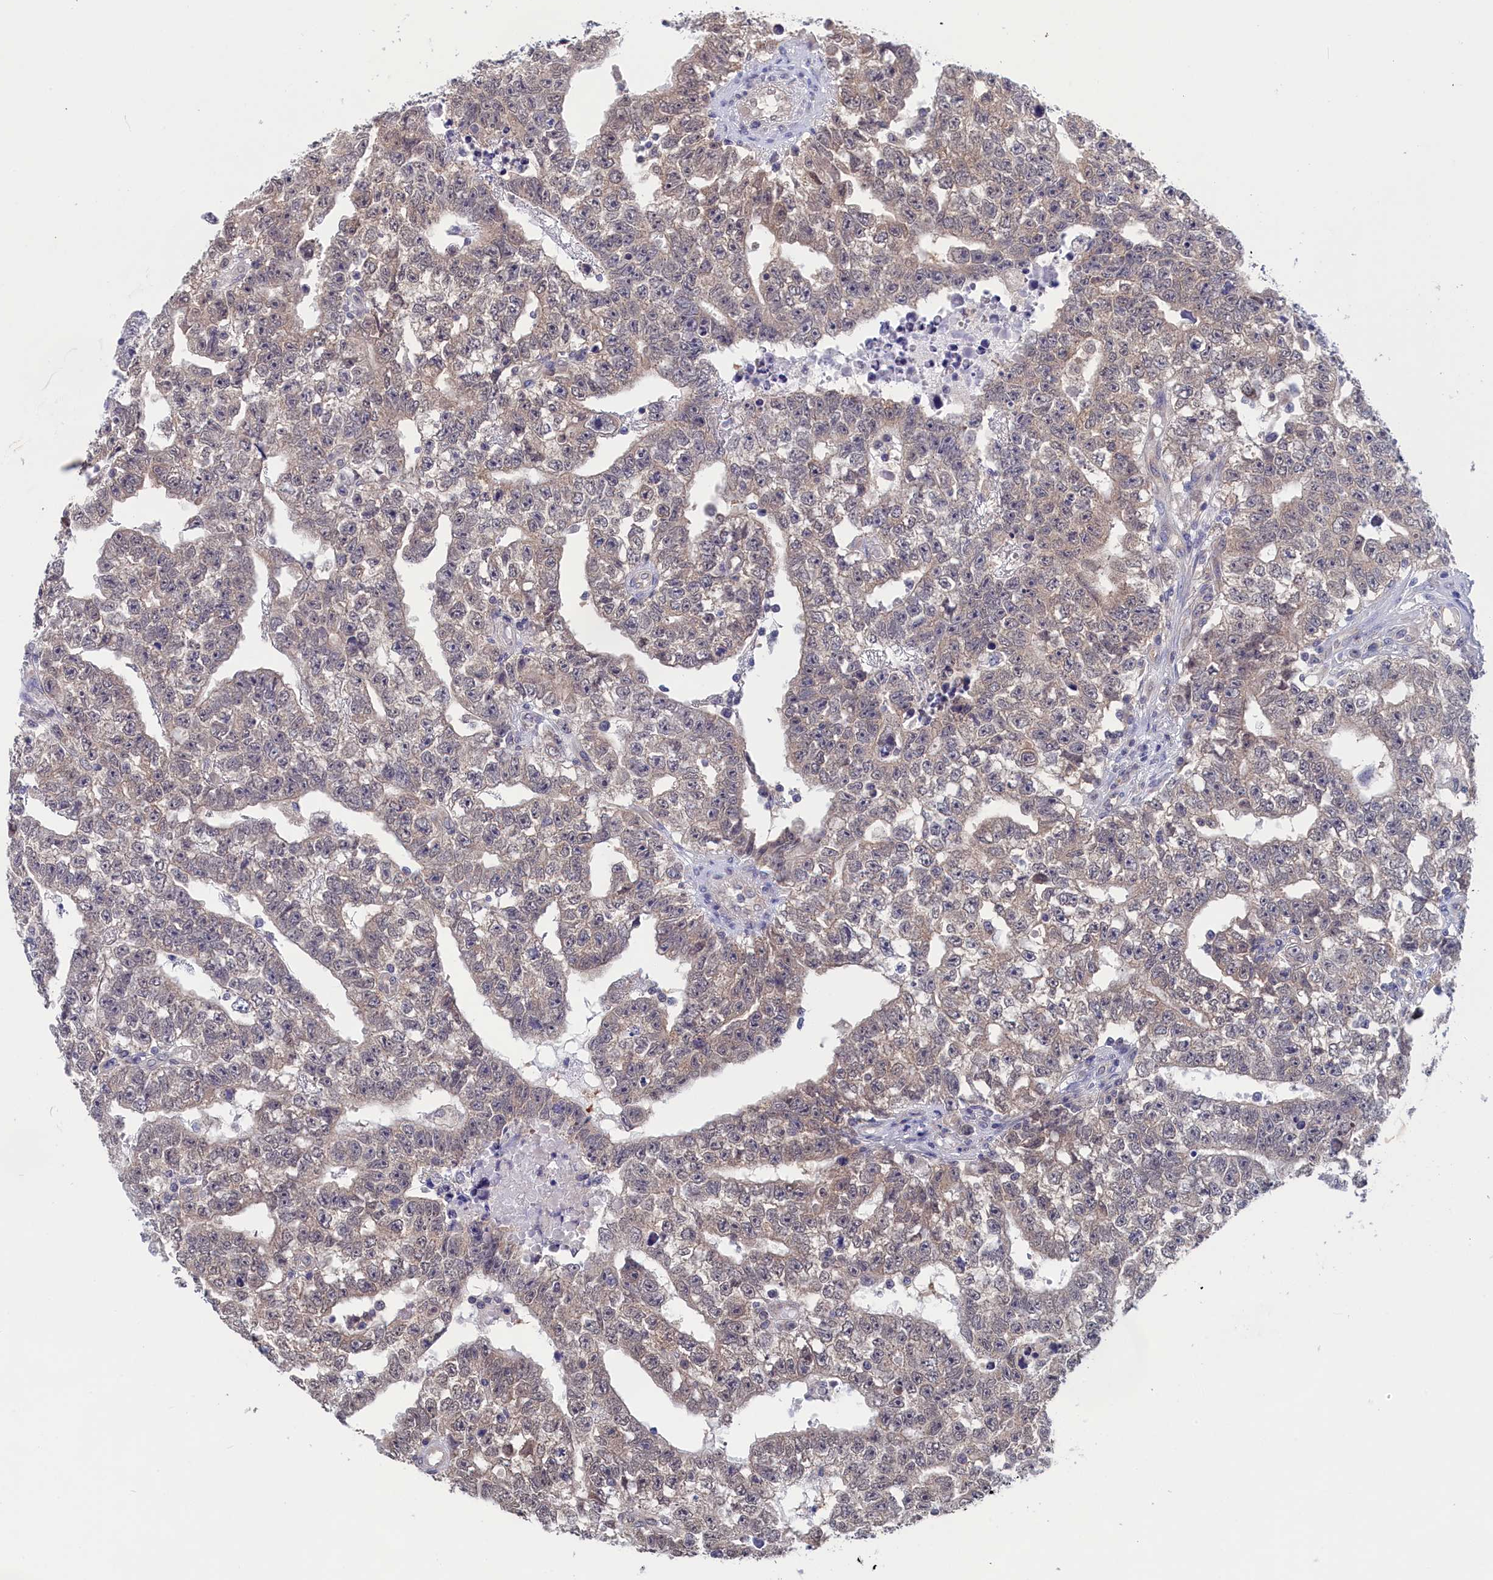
{"staining": {"intensity": "weak", "quantity": "<25%", "location": "cytoplasmic/membranous"}, "tissue": "testis cancer", "cell_type": "Tumor cells", "image_type": "cancer", "snomed": [{"axis": "morphology", "description": "Carcinoma, Embryonal, NOS"}, {"axis": "topography", "description": "Testis"}], "caption": "The histopathology image shows no staining of tumor cells in testis cancer (embryonal carcinoma).", "gene": "PGP", "patient": {"sex": "male", "age": 25}}